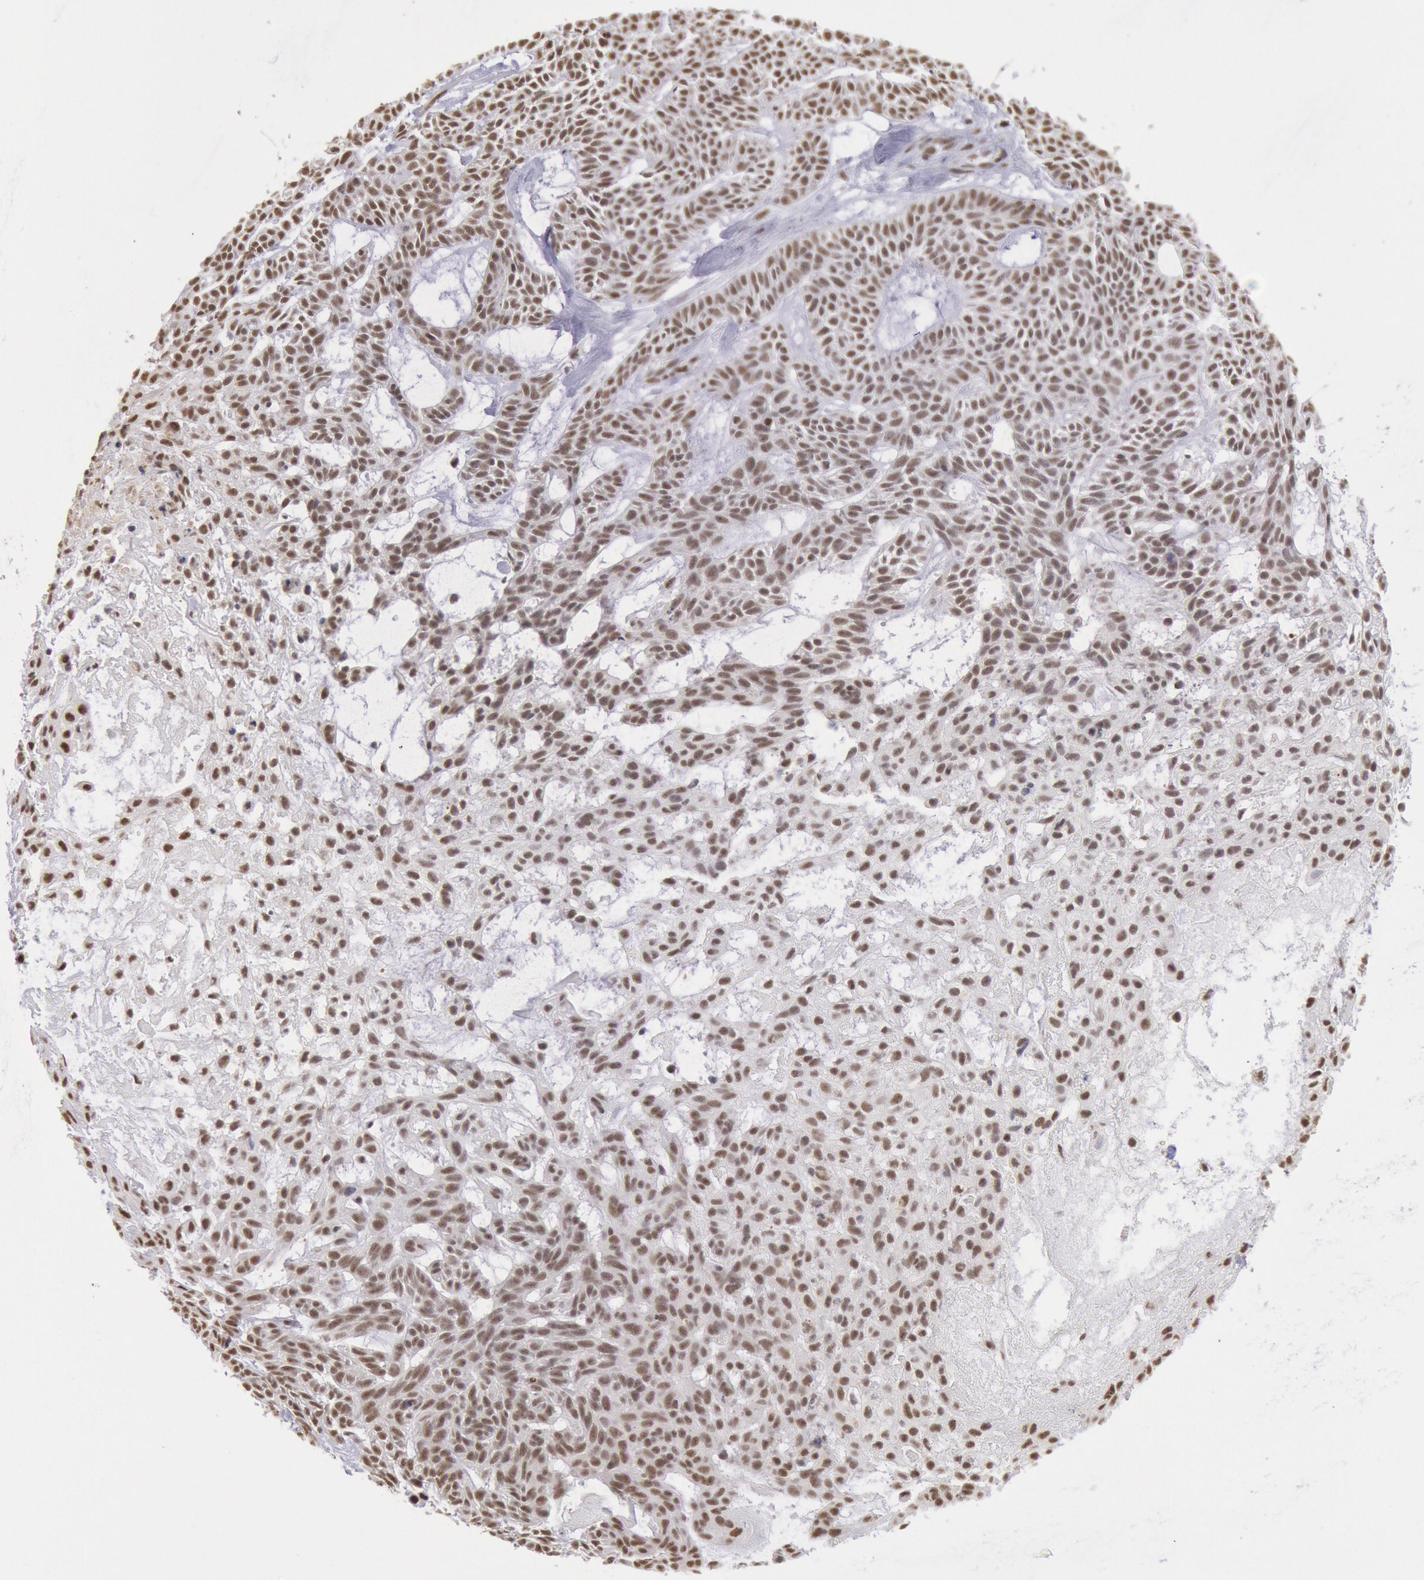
{"staining": {"intensity": "moderate", "quantity": ">75%", "location": "nuclear"}, "tissue": "skin cancer", "cell_type": "Tumor cells", "image_type": "cancer", "snomed": [{"axis": "morphology", "description": "Basal cell carcinoma"}, {"axis": "topography", "description": "Skin"}], "caption": "A high-resolution micrograph shows IHC staining of skin cancer (basal cell carcinoma), which demonstrates moderate nuclear positivity in approximately >75% of tumor cells.", "gene": "SNRPD3", "patient": {"sex": "male", "age": 75}}